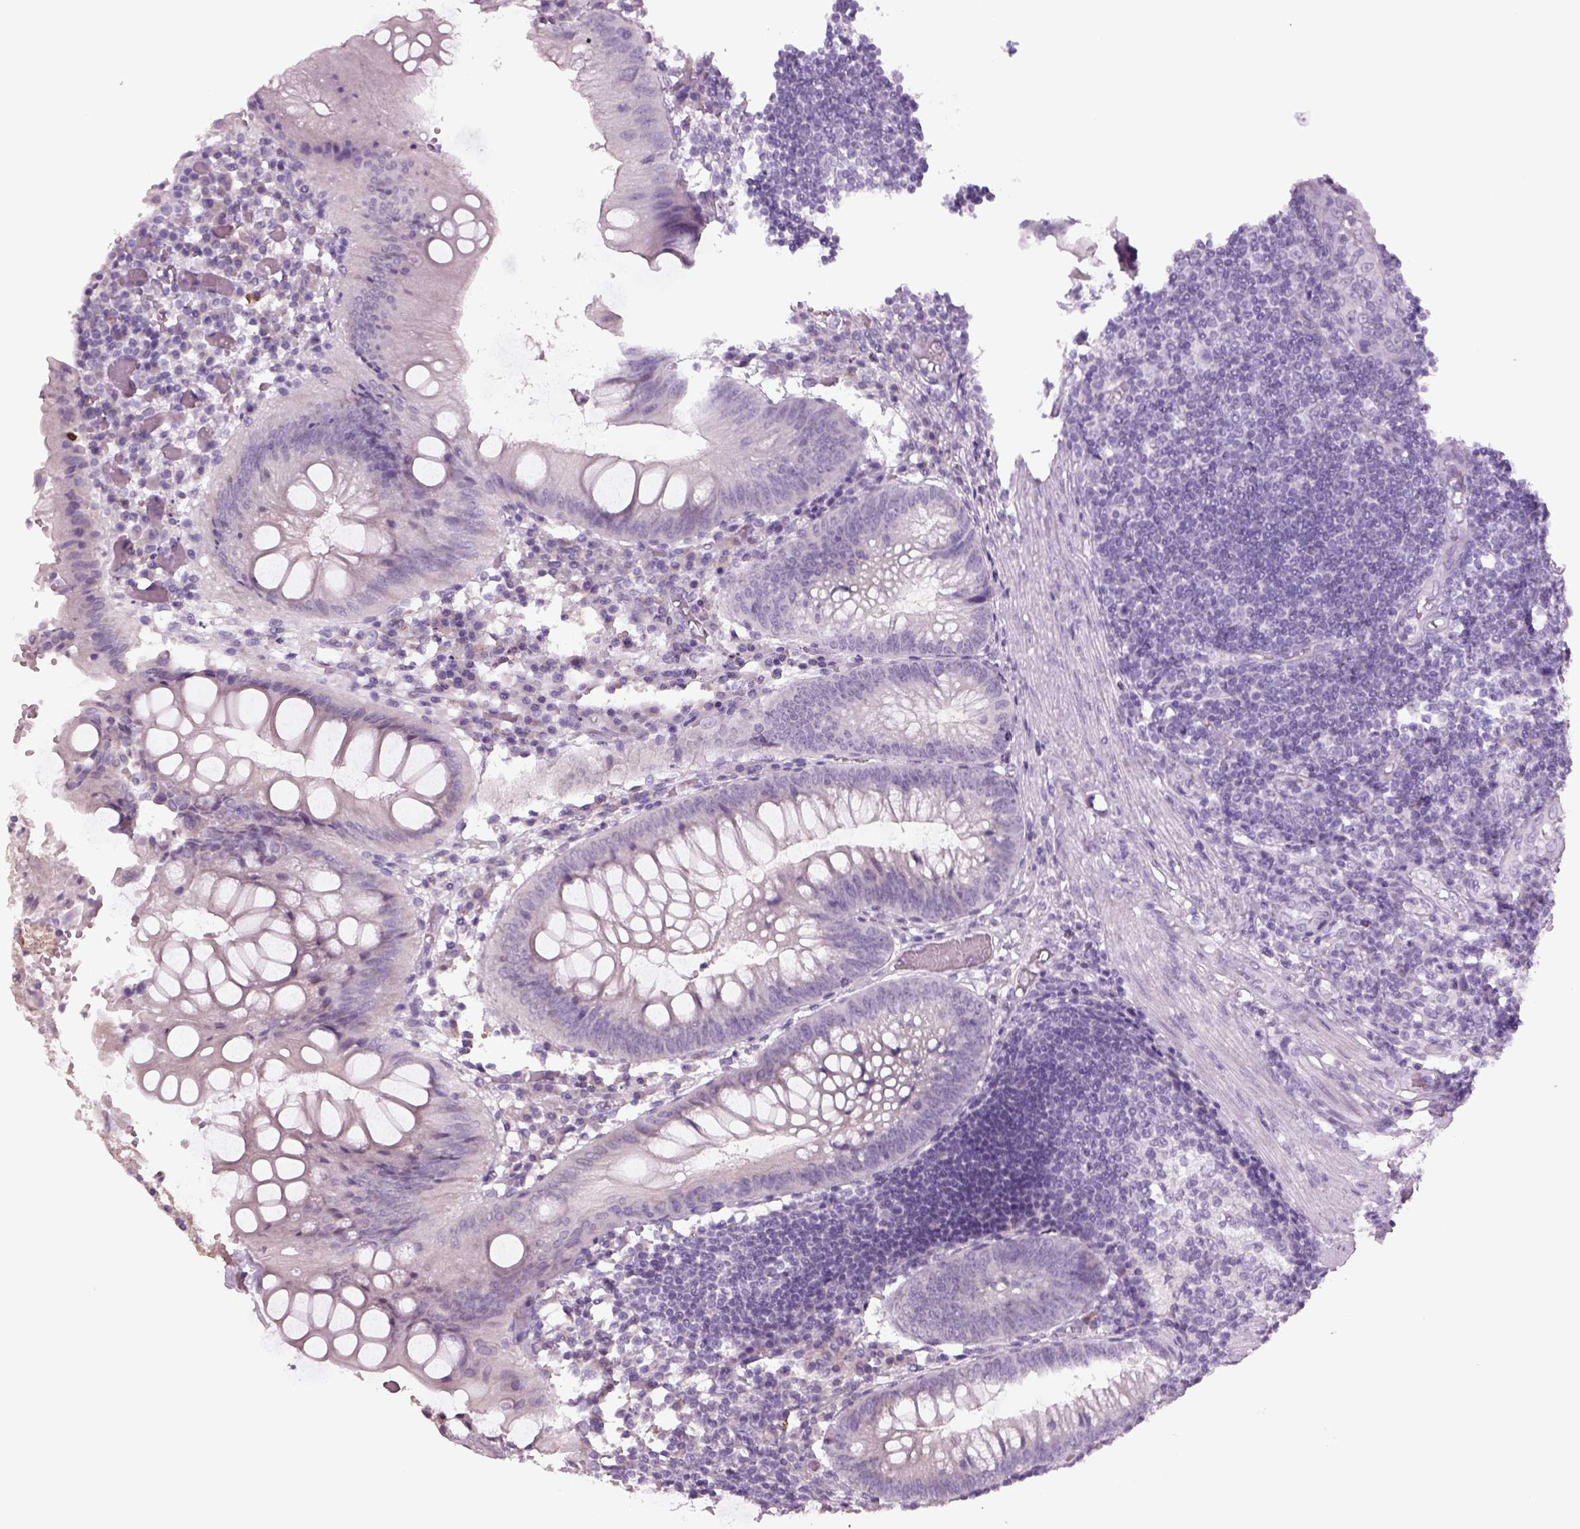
{"staining": {"intensity": "negative", "quantity": "none", "location": "none"}, "tissue": "appendix", "cell_type": "Glandular cells", "image_type": "normal", "snomed": [{"axis": "morphology", "description": "Normal tissue, NOS"}, {"axis": "morphology", "description": "Inflammation, NOS"}, {"axis": "topography", "description": "Appendix"}], "caption": "This is an immunohistochemistry (IHC) image of normal human appendix. There is no staining in glandular cells.", "gene": "PENK", "patient": {"sex": "male", "age": 16}}